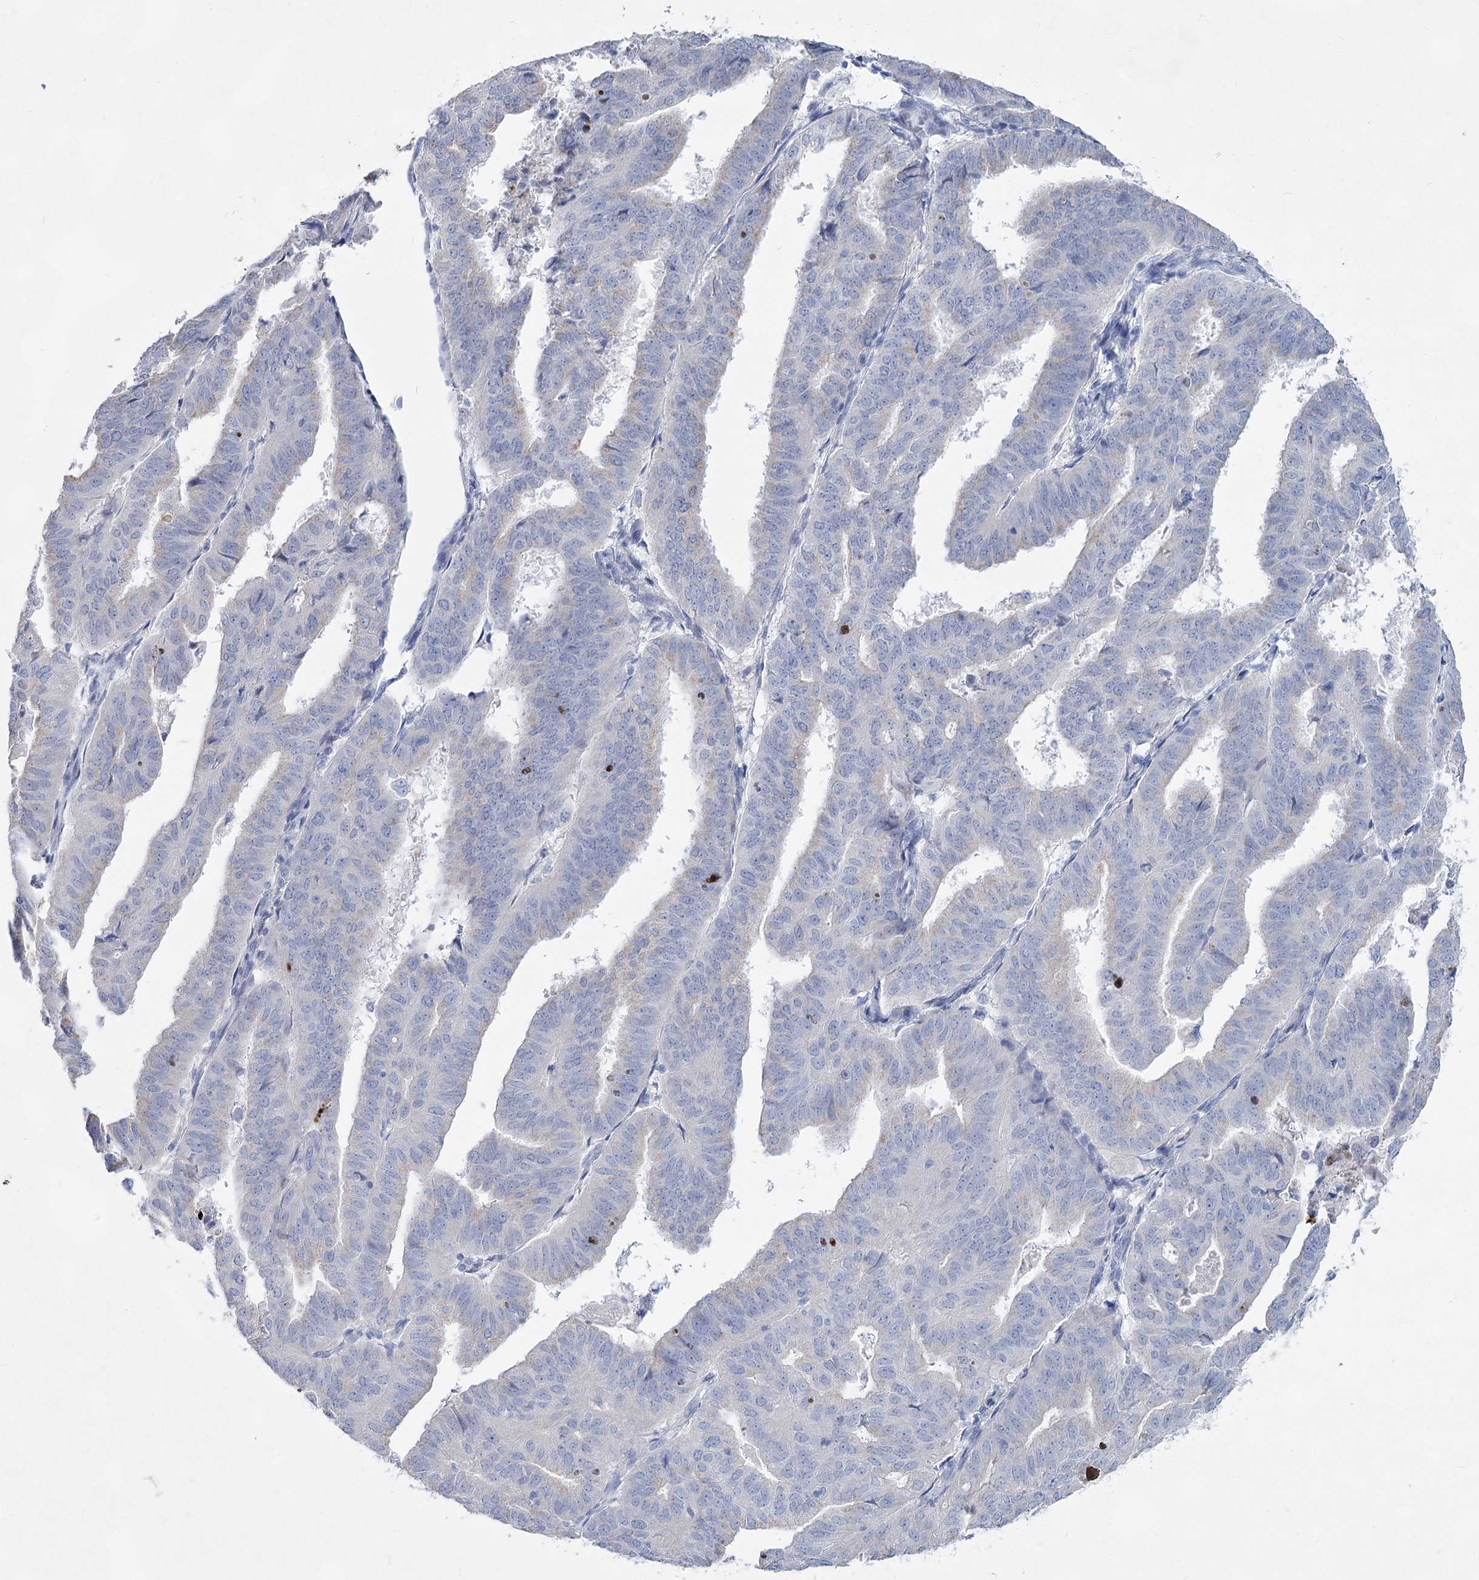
{"staining": {"intensity": "negative", "quantity": "none", "location": "none"}, "tissue": "endometrial cancer", "cell_type": "Tumor cells", "image_type": "cancer", "snomed": [{"axis": "morphology", "description": "Adenocarcinoma, NOS"}, {"axis": "topography", "description": "Uterus"}], "caption": "An immunohistochemistry image of endometrial adenocarcinoma is shown. There is no staining in tumor cells of endometrial adenocarcinoma.", "gene": "WDR74", "patient": {"sex": "female", "age": 77}}